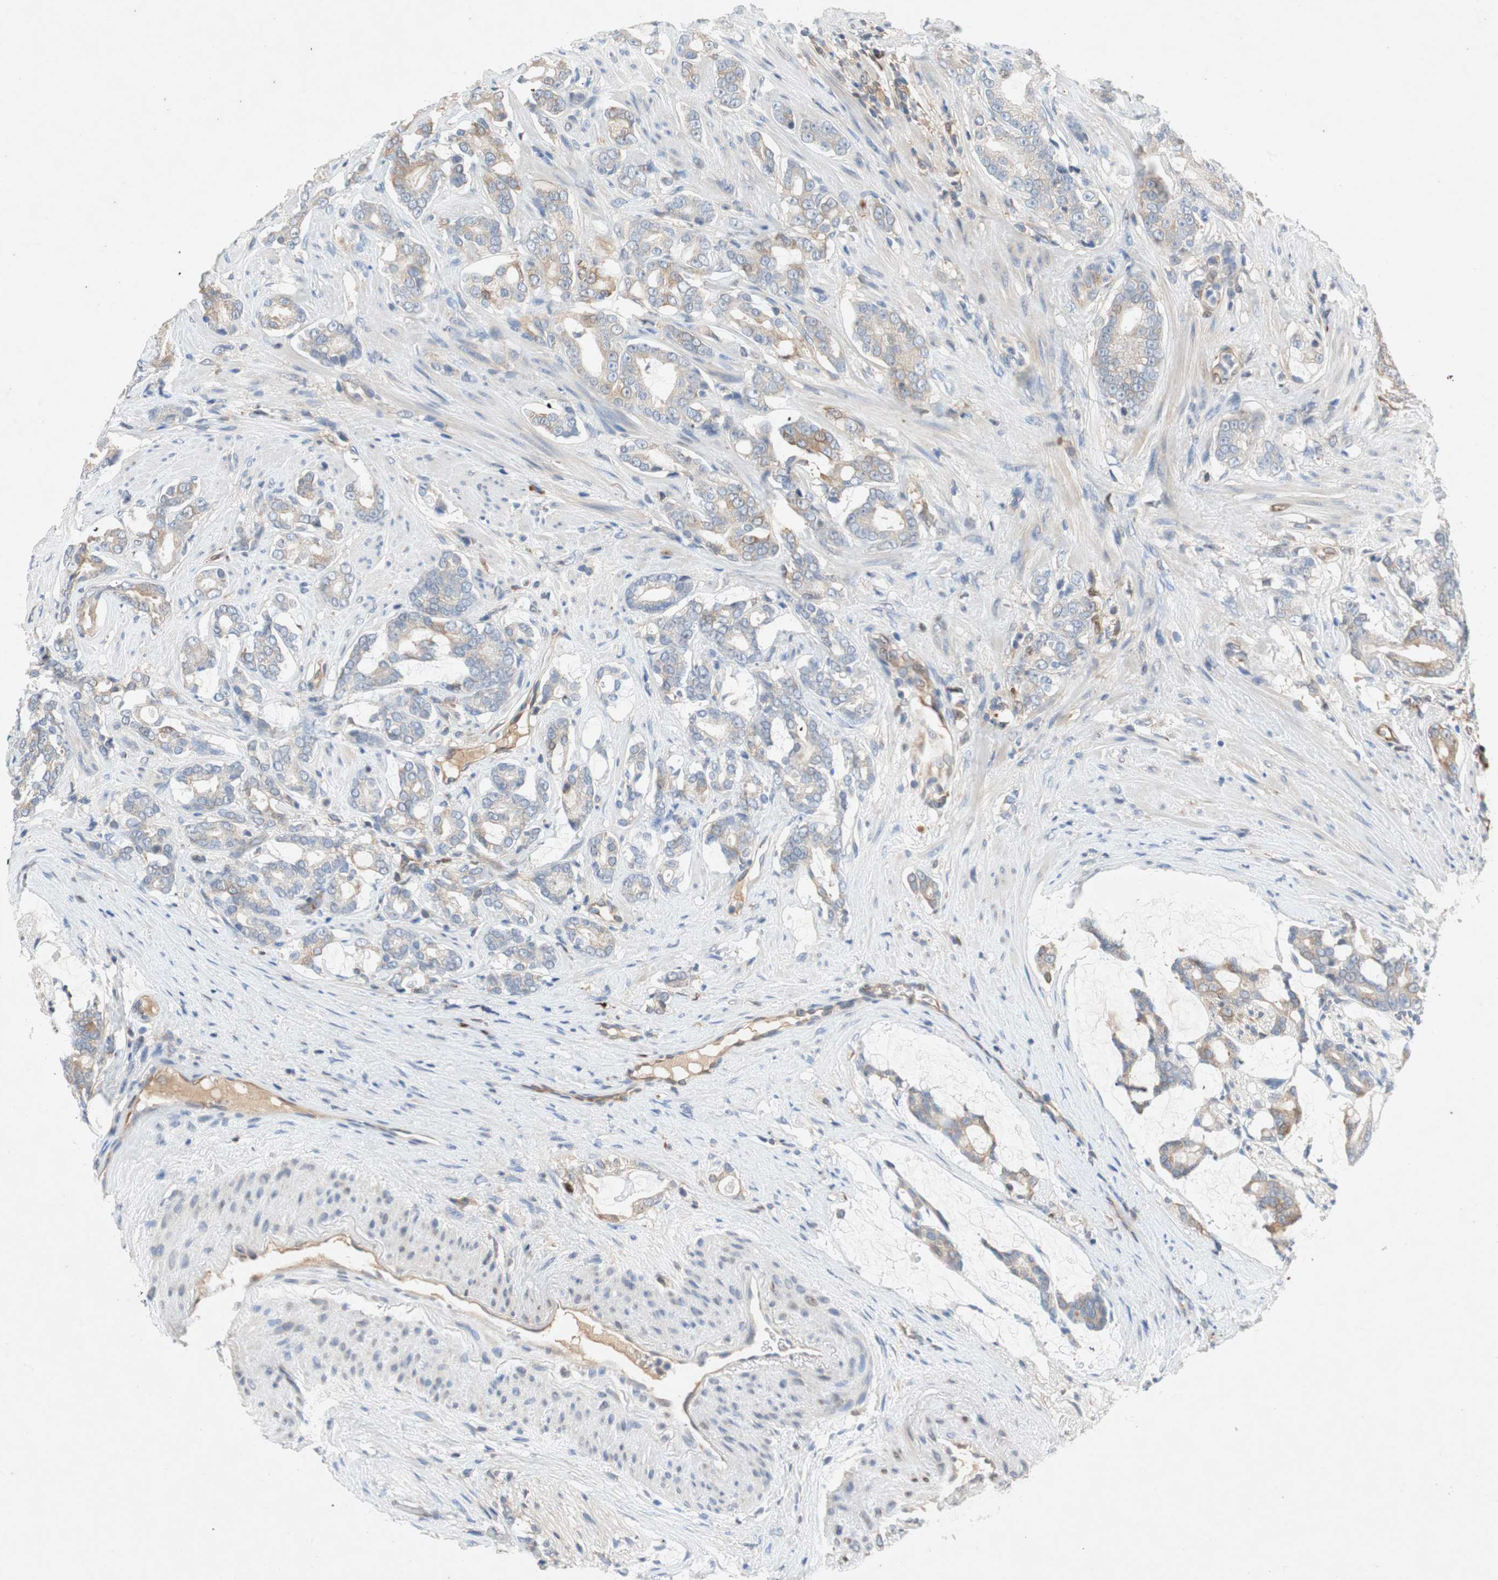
{"staining": {"intensity": "weak", "quantity": "<25%", "location": "cytoplasmic/membranous"}, "tissue": "prostate cancer", "cell_type": "Tumor cells", "image_type": "cancer", "snomed": [{"axis": "morphology", "description": "Adenocarcinoma, Low grade"}, {"axis": "topography", "description": "Prostate"}], "caption": "Prostate cancer (low-grade adenocarcinoma) stained for a protein using immunohistochemistry (IHC) displays no staining tumor cells.", "gene": "RELB", "patient": {"sex": "male", "age": 58}}